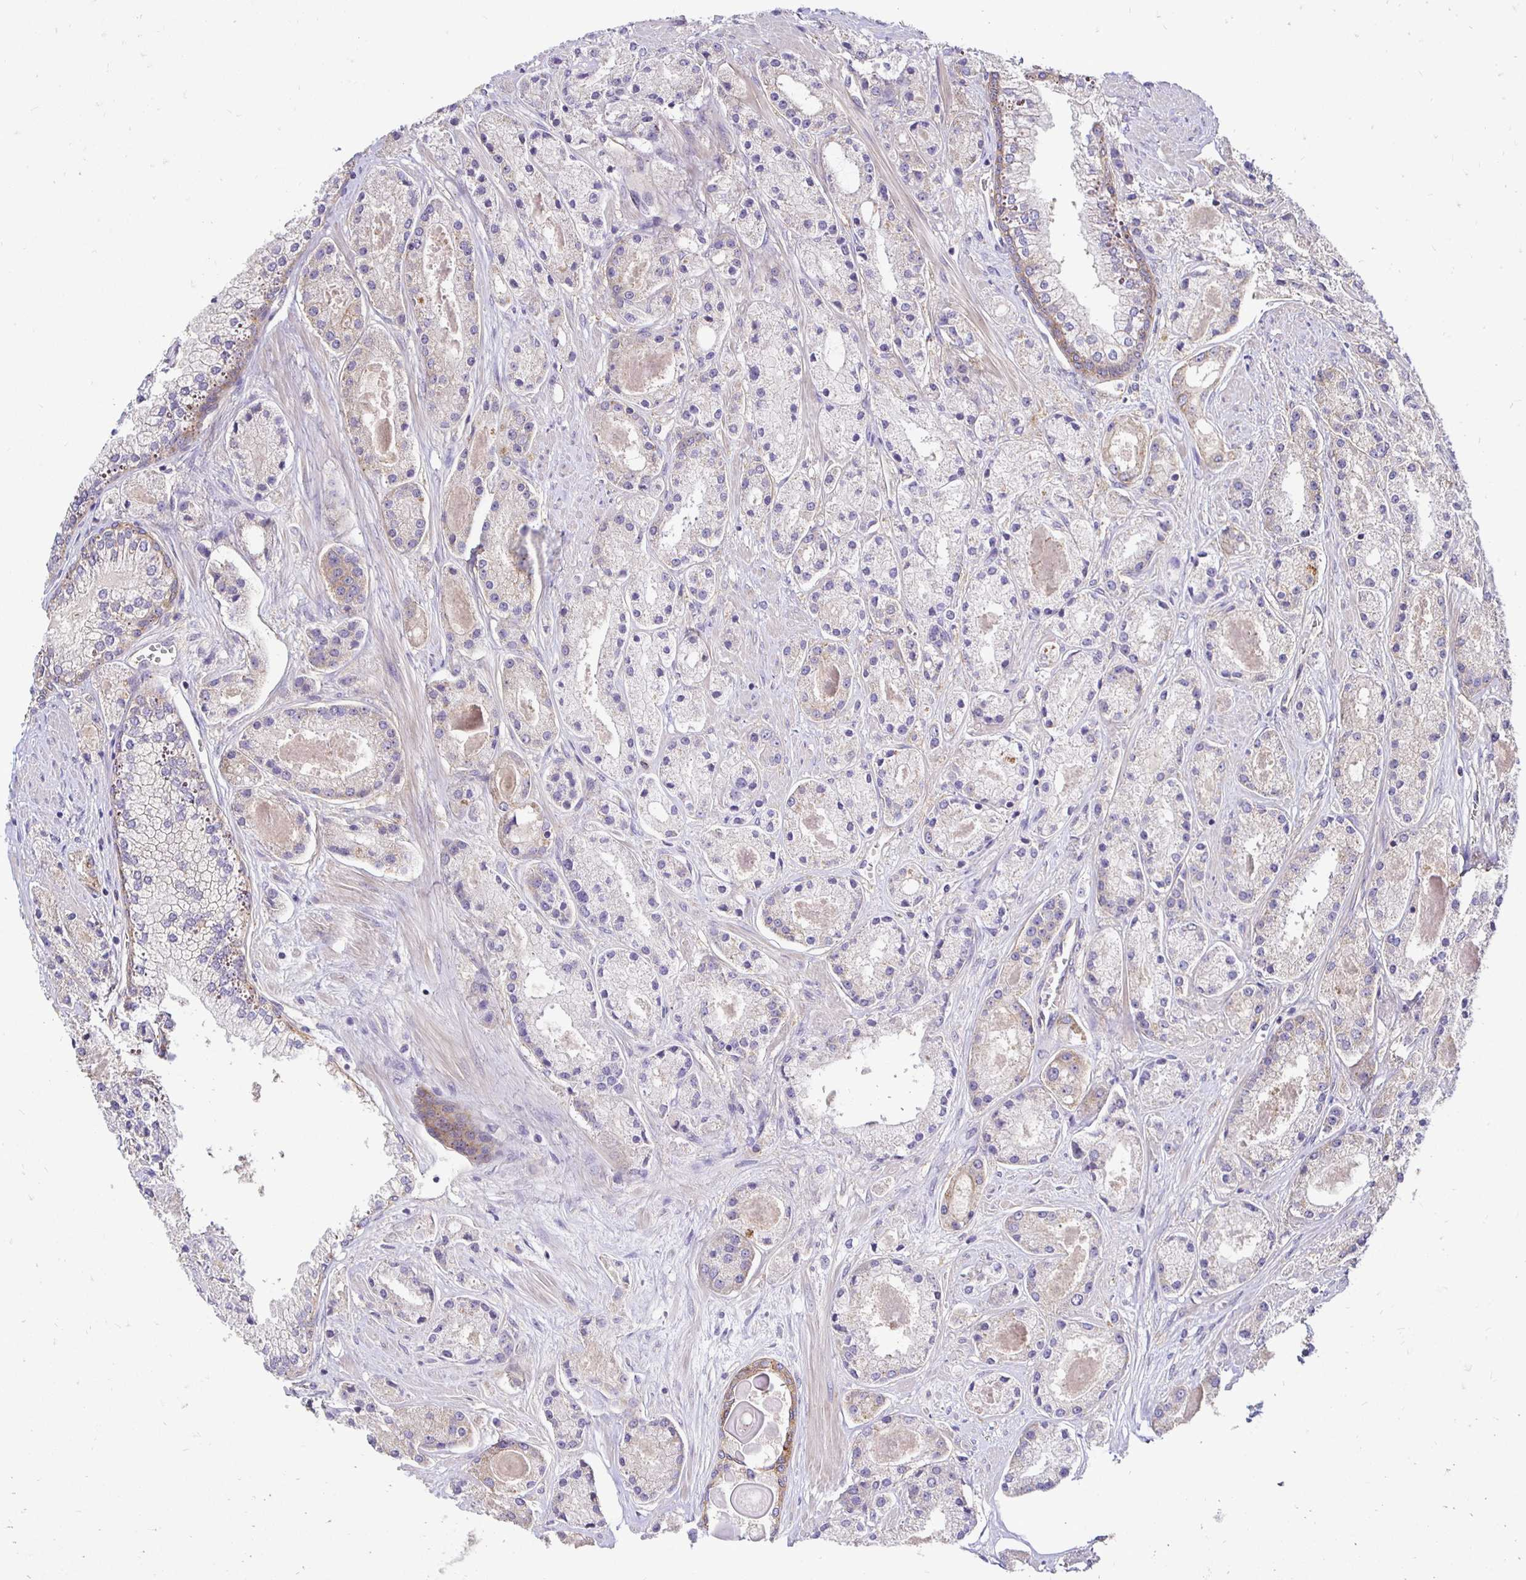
{"staining": {"intensity": "negative", "quantity": "none", "location": "none"}, "tissue": "prostate cancer", "cell_type": "Tumor cells", "image_type": "cancer", "snomed": [{"axis": "morphology", "description": "Adenocarcinoma, High grade"}, {"axis": "topography", "description": "Prostate"}], "caption": "Human prostate cancer (high-grade adenocarcinoma) stained for a protein using IHC reveals no expression in tumor cells.", "gene": "SLC9A1", "patient": {"sex": "male", "age": 67}}